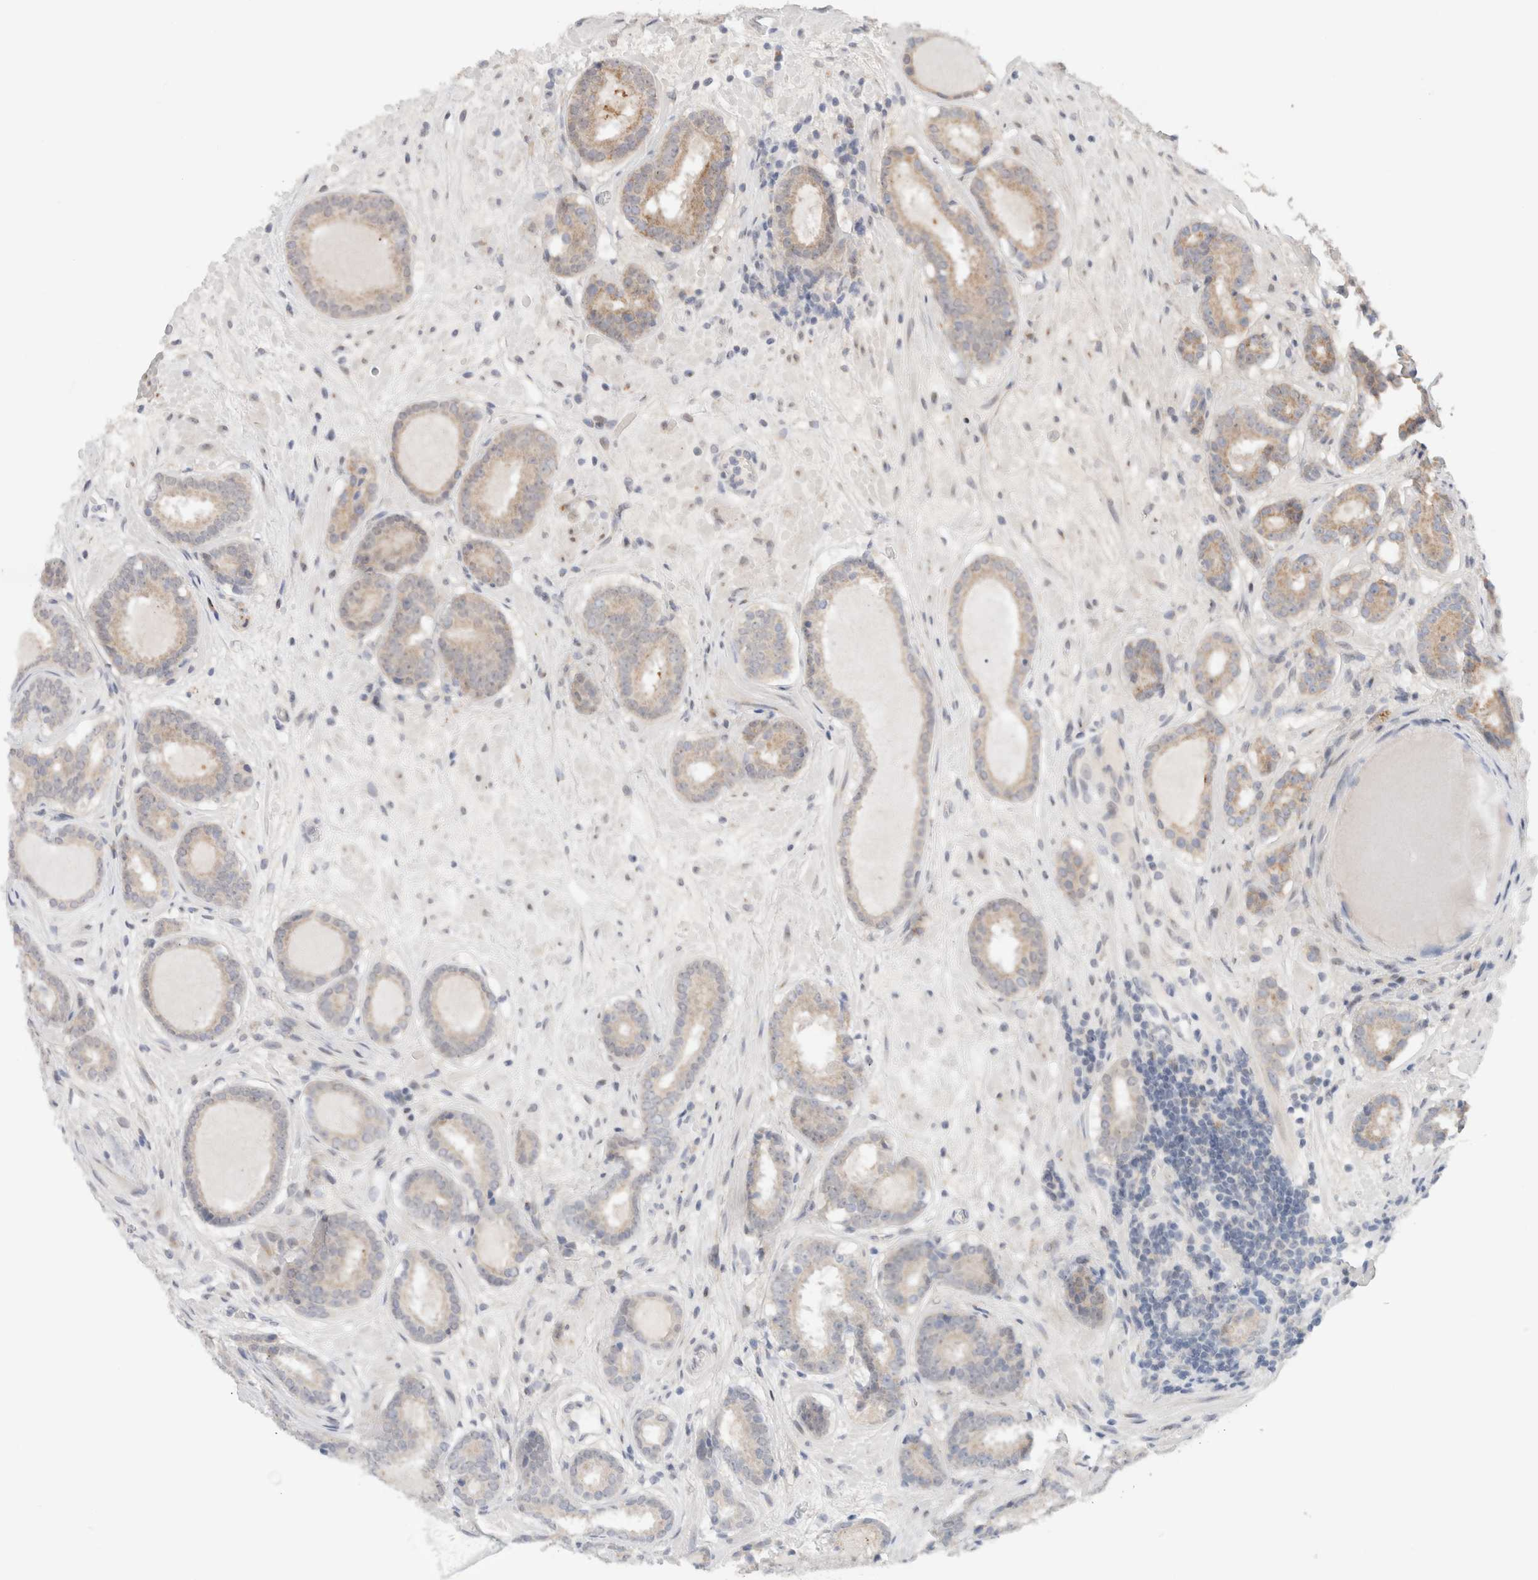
{"staining": {"intensity": "weak", "quantity": "25%-75%", "location": "cytoplasmic/membranous"}, "tissue": "prostate cancer", "cell_type": "Tumor cells", "image_type": "cancer", "snomed": [{"axis": "morphology", "description": "Adenocarcinoma, Low grade"}, {"axis": "topography", "description": "Prostate"}], "caption": "IHC staining of low-grade adenocarcinoma (prostate), which reveals low levels of weak cytoplasmic/membranous positivity in approximately 25%-75% of tumor cells indicating weak cytoplasmic/membranous protein staining. The staining was performed using DAB (3,3'-diaminobenzidine) (brown) for protein detection and nuclei were counterstained in hematoxylin (blue).", "gene": "ERI3", "patient": {"sex": "male", "age": 69}}